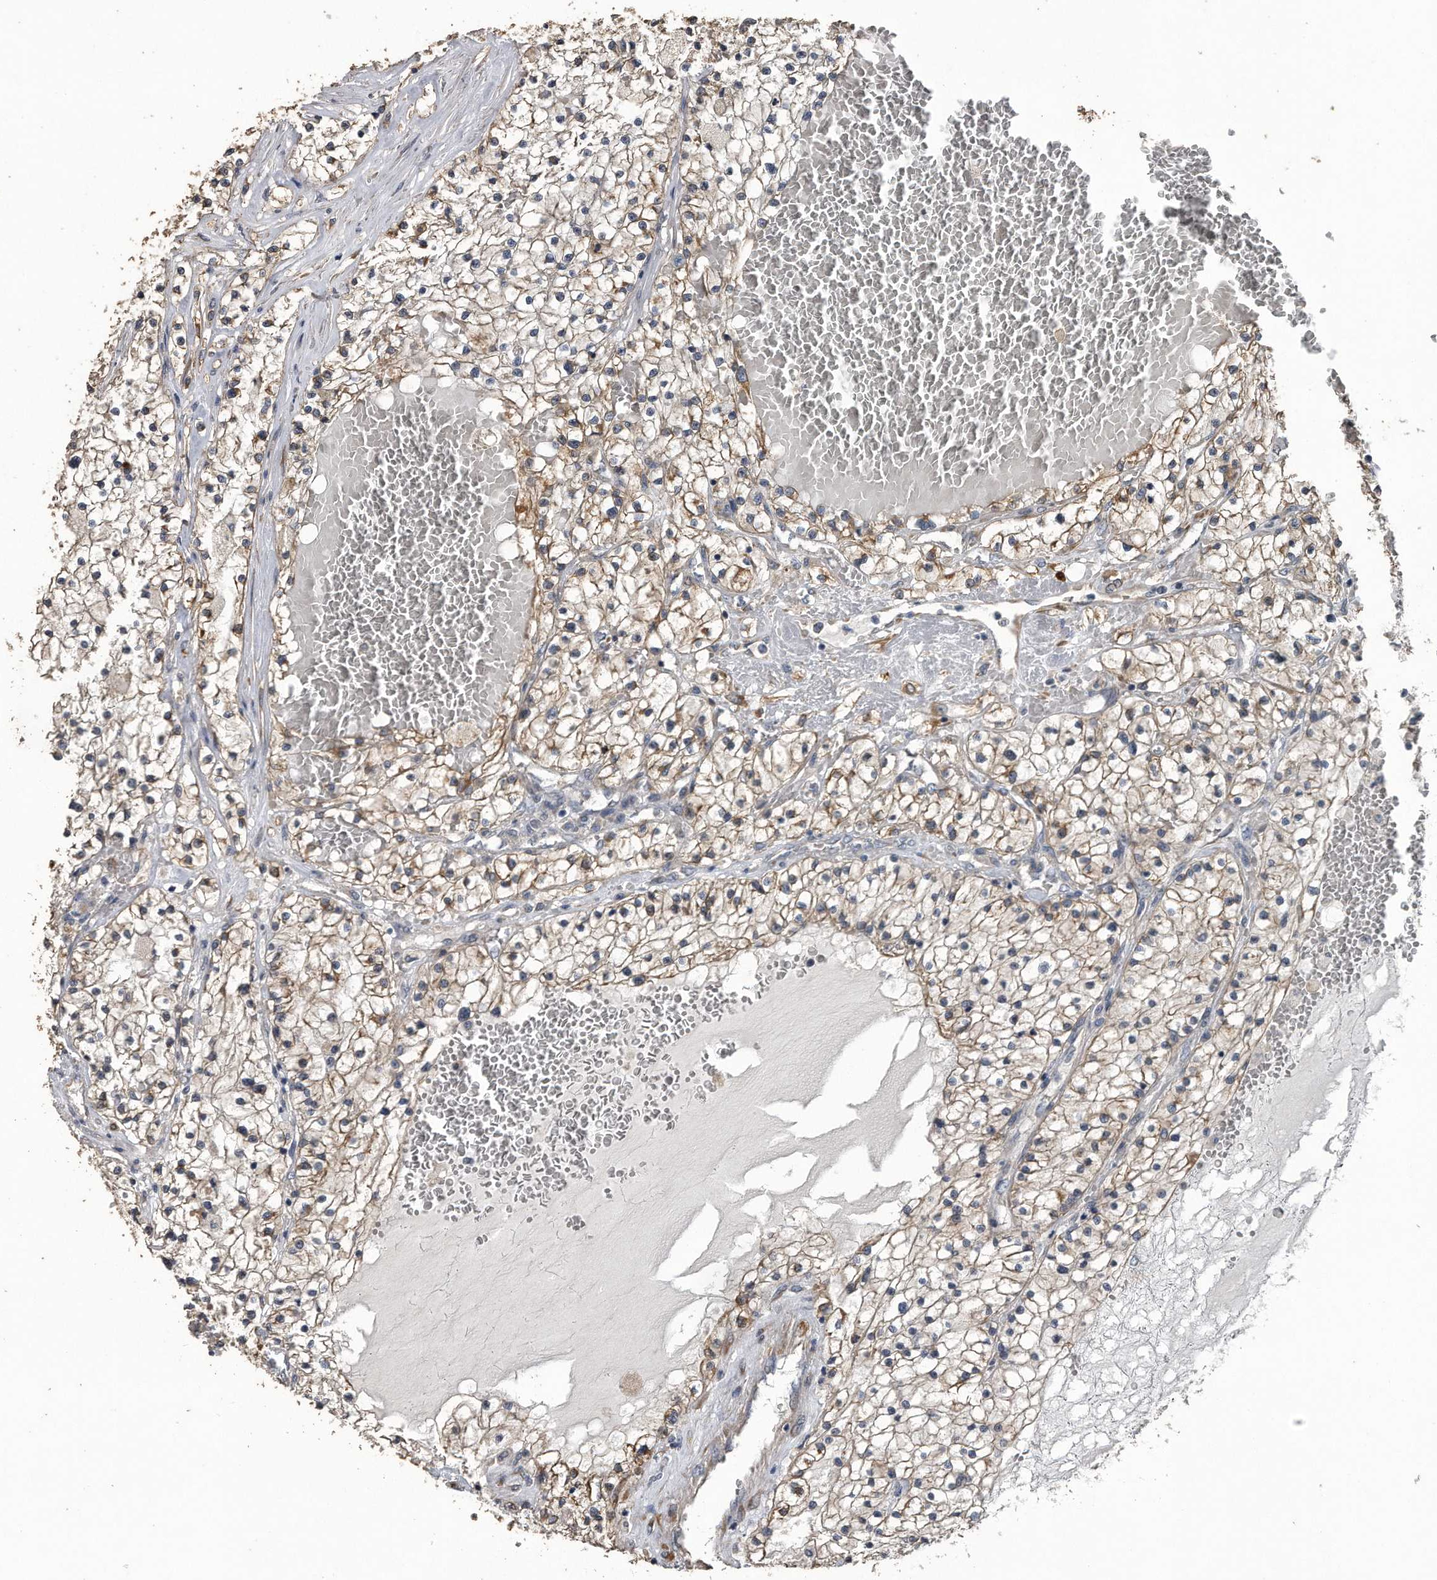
{"staining": {"intensity": "weak", "quantity": ">75%", "location": "cytoplasmic/membranous"}, "tissue": "renal cancer", "cell_type": "Tumor cells", "image_type": "cancer", "snomed": [{"axis": "morphology", "description": "Normal tissue, NOS"}, {"axis": "morphology", "description": "Adenocarcinoma, NOS"}, {"axis": "topography", "description": "Kidney"}], "caption": "Immunohistochemistry (IHC) of renal cancer reveals low levels of weak cytoplasmic/membranous expression in approximately >75% of tumor cells.", "gene": "PCLO", "patient": {"sex": "male", "age": 68}}